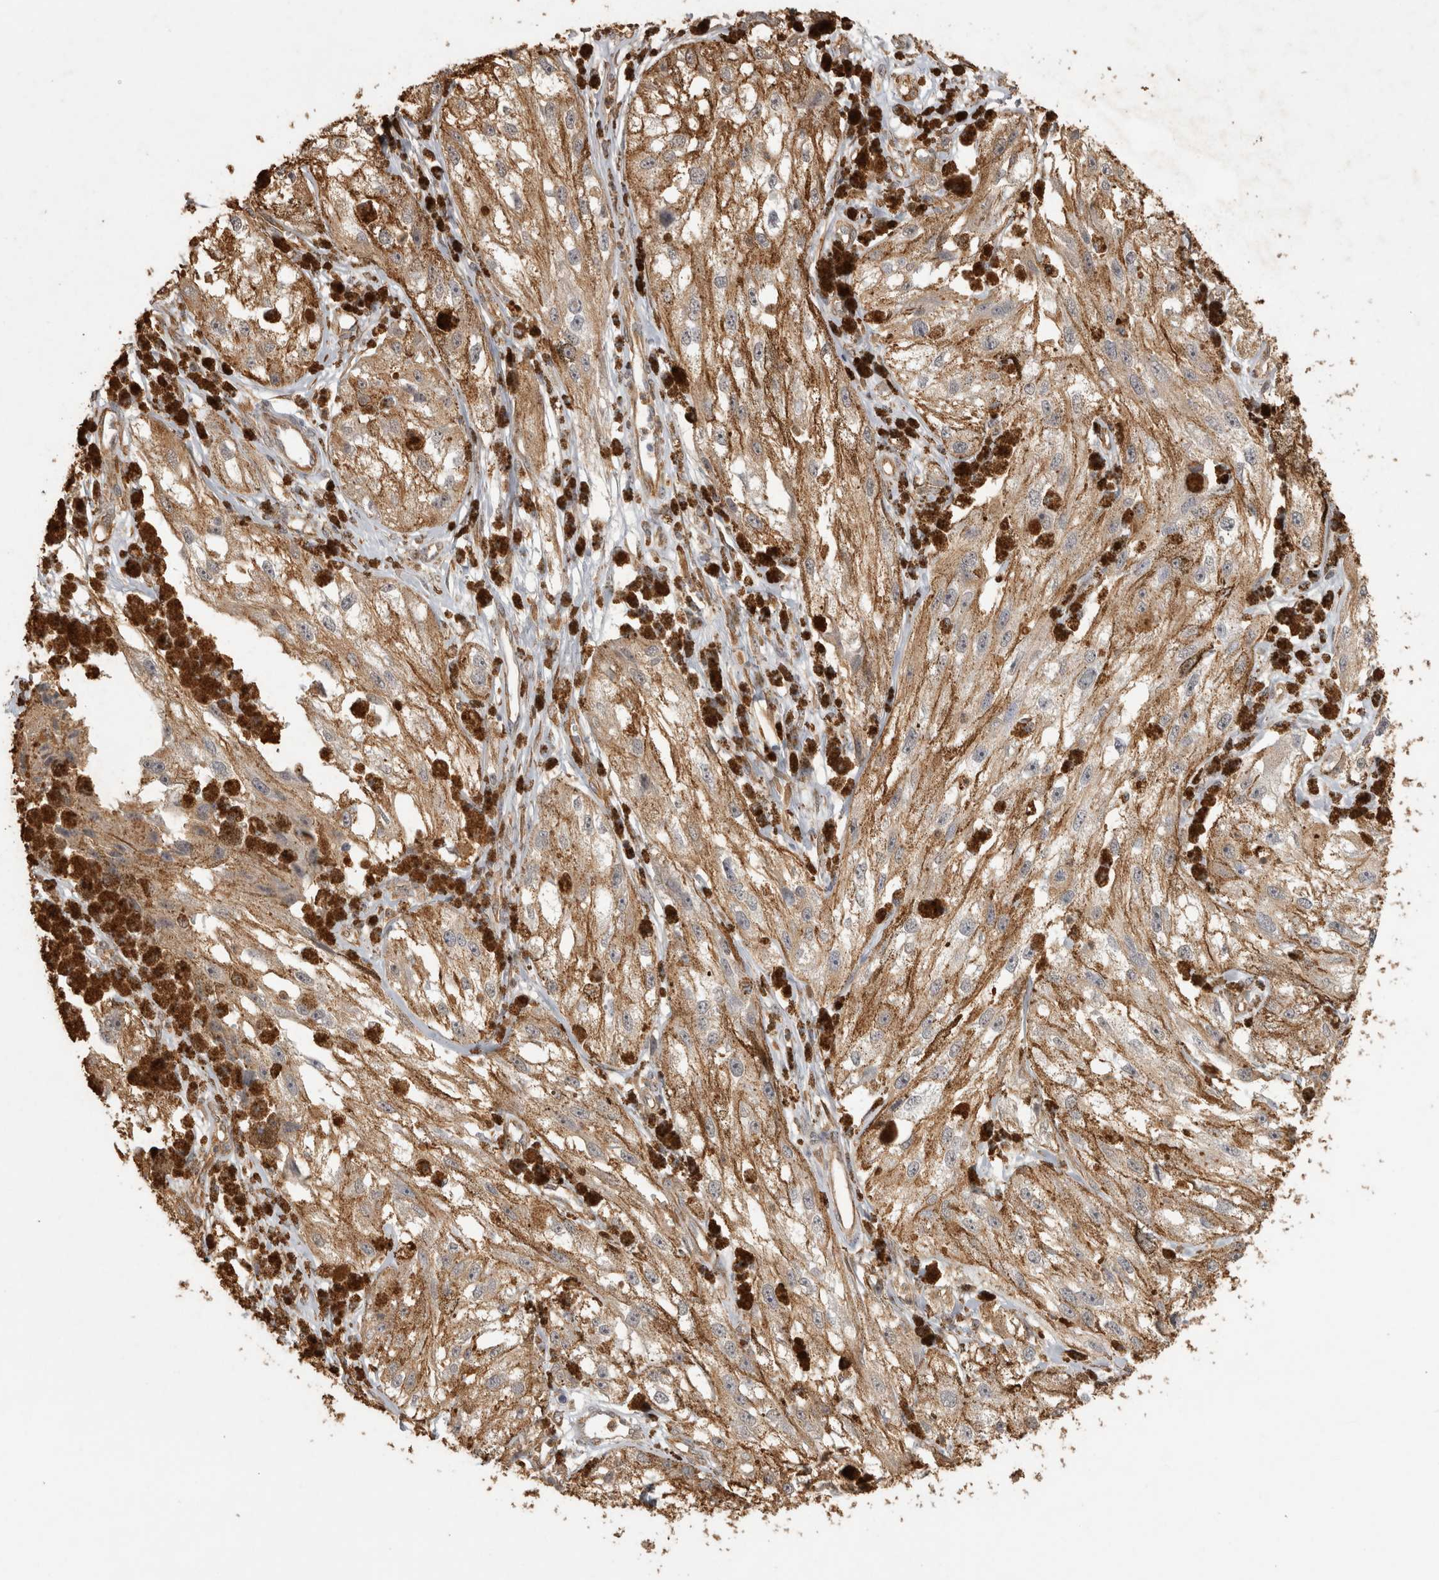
{"staining": {"intensity": "moderate", "quantity": ">75%", "location": "cytoplasmic/membranous"}, "tissue": "melanoma", "cell_type": "Tumor cells", "image_type": "cancer", "snomed": [{"axis": "morphology", "description": "Malignant melanoma, NOS"}, {"axis": "topography", "description": "Skin"}], "caption": "High-magnification brightfield microscopy of melanoma stained with DAB (brown) and counterstained with hematoxylin (blue). tumor cells exhibit moderate cytoplasmic/membranous staining is appreciated in approximately>75% of cells.", "gene": "REPS2", "patient": {"sex": "male", "age": 88}}